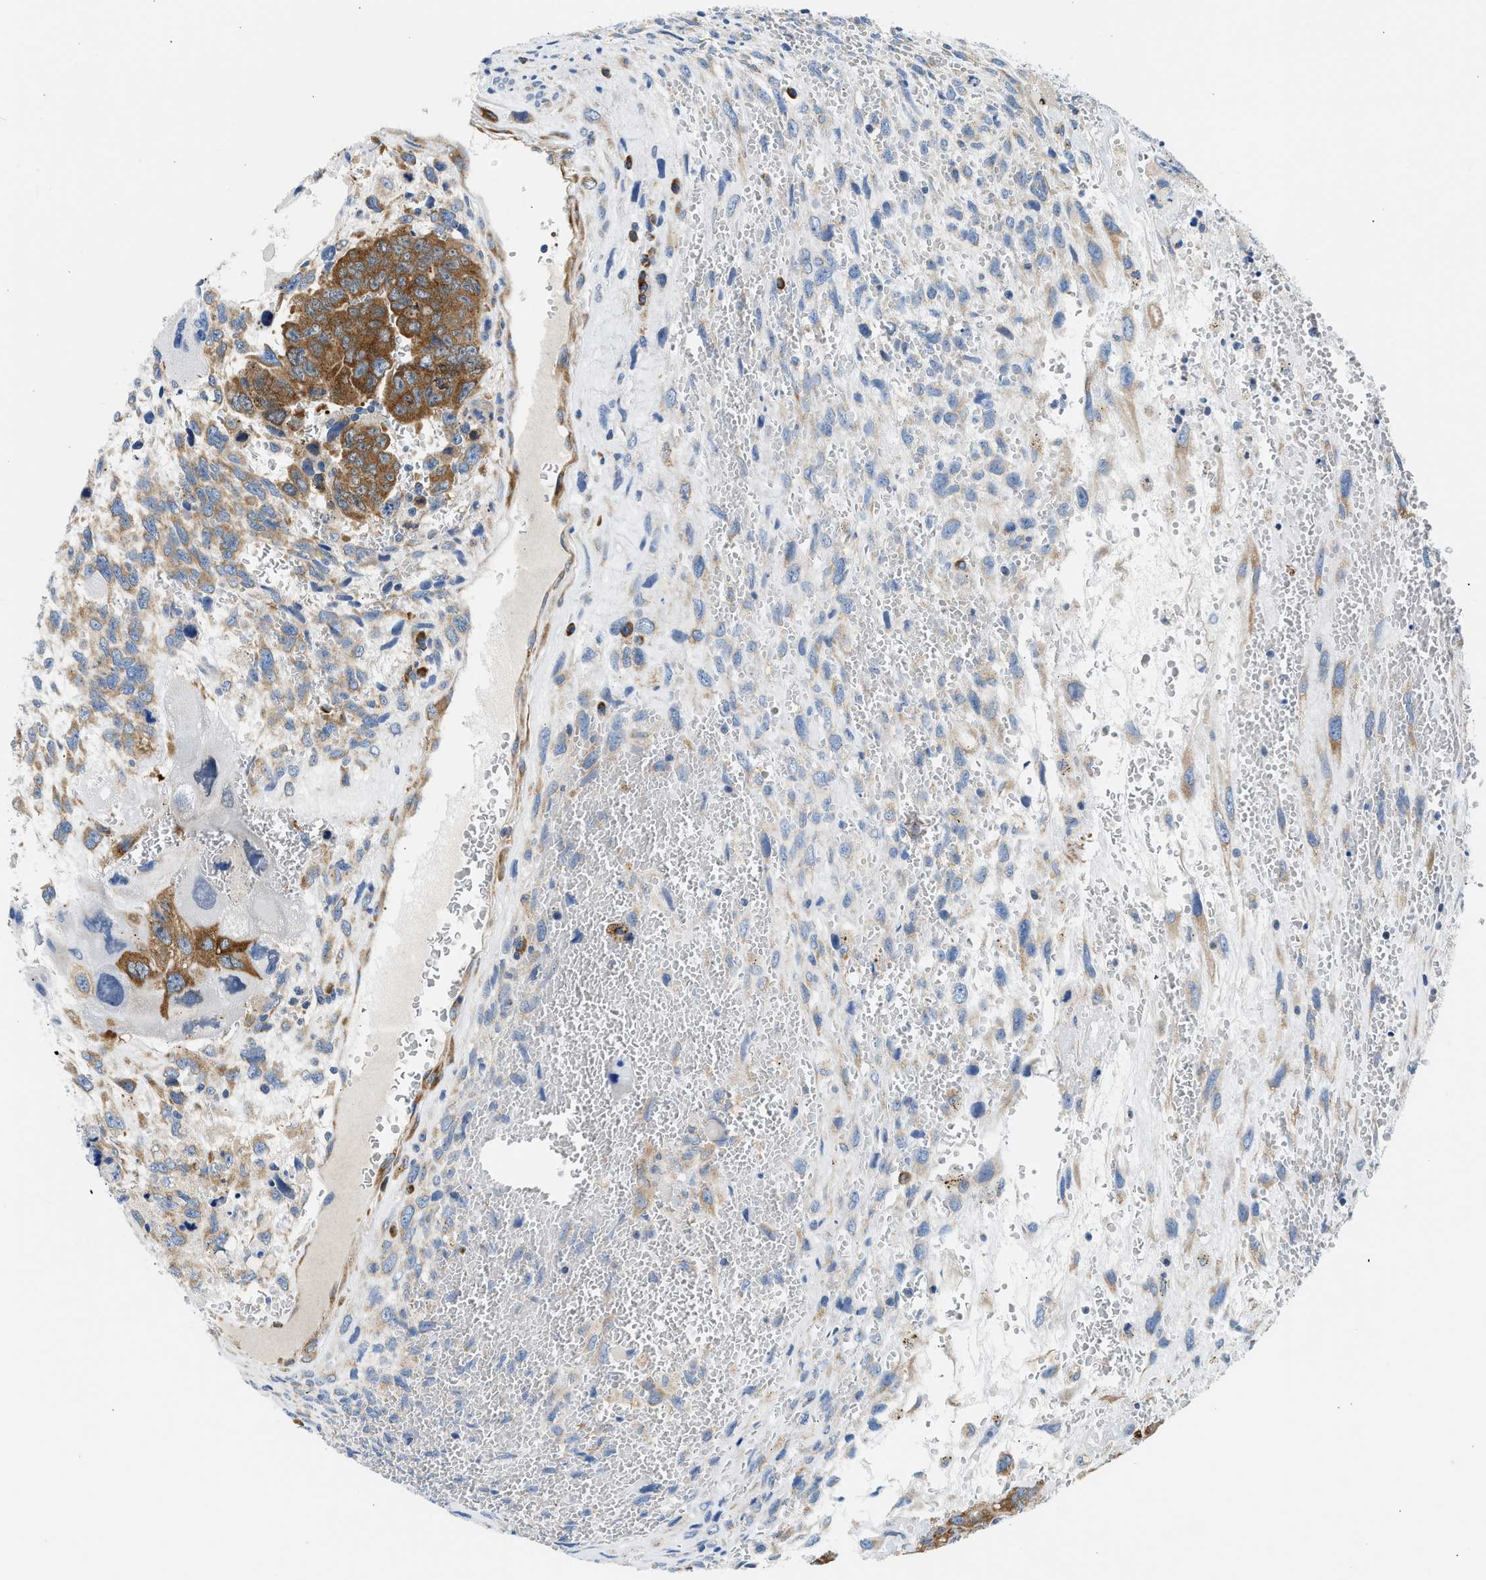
{"staining": {"intensity": "moderate", "quantity": ">75%", "location": "cytoplasmic/membranous"}, "tissue": "testis cancer", "cell_type": "Tumor cells", "image_type": "cancer", "snomed": [{"axis": "morphology", "description": "Carcinoma, Embryonal, NOS"}, {"axis": "topography", "description": "Testis"}], "caption": "This is an image of immunohistochemistry (IHC) staining of embryonal carcinoma (testis), which shows moderate expression in the cytoplasmic/membranous of tumor cells.", "gene": "CAMKK2", "patient": {"sex": "male", "age": 28}}